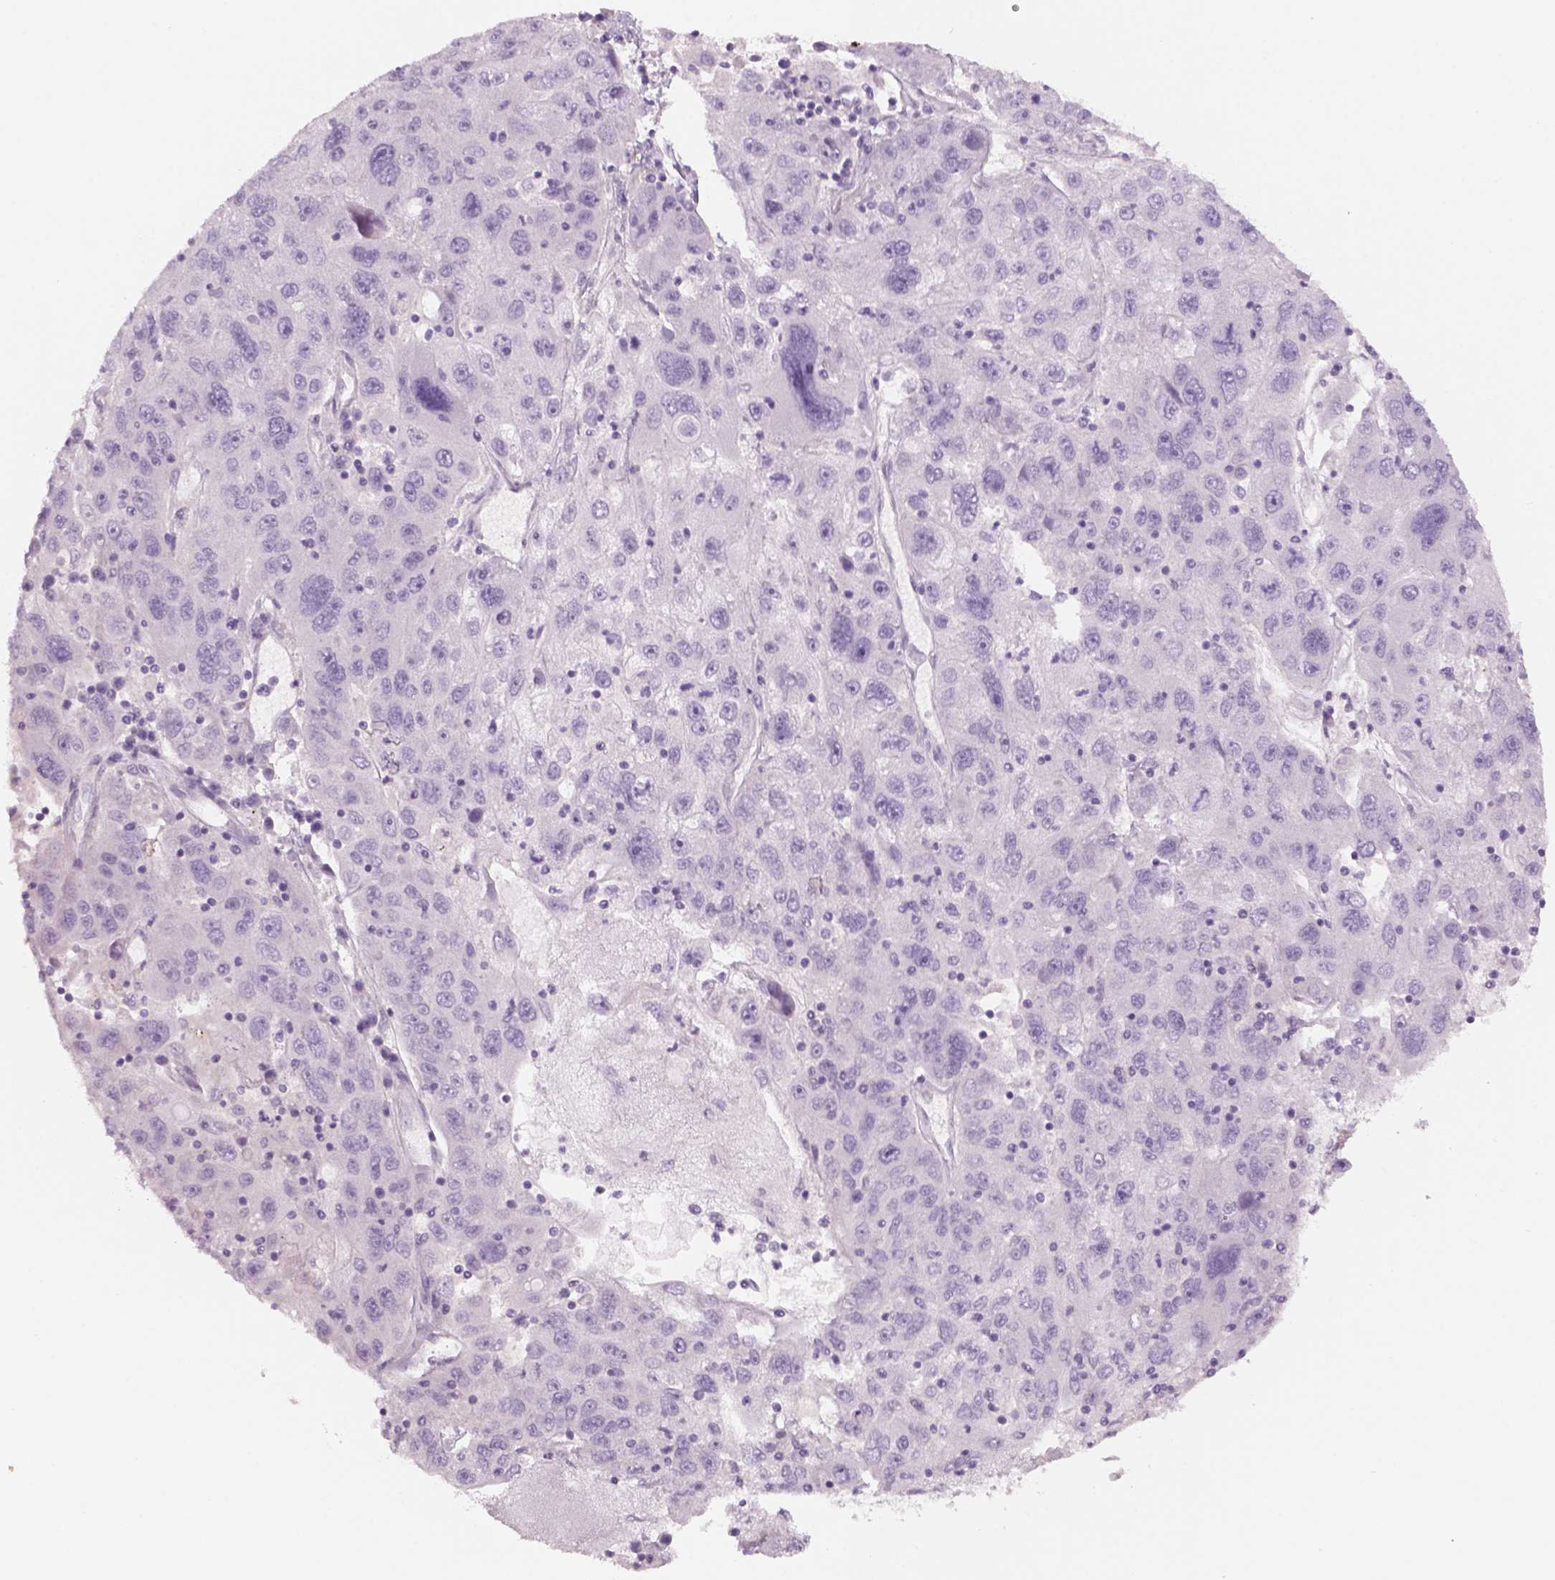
{"staining": {"intensity": "negative", "quantity": "none", "location": "none"}, "tissue": "stomach cancer", "cell_type": "Tumor cells", "image_type": "cancer", "snomed": [{"axis": "morphology", "description": "Adenocarcinoma, NOS"}, {"axis": "topography", "description": "Stomach"}], "caption": "Immunohistochemistry (IHC) micrograph of neoplastic tissue: stomach cancer (adenocarcinoma) stained with DAB demonstrates no significant protein positivity in tumor cells. (DAB (3,3'-diaminobenzidine) immunohistochemistry with hematoxylin counter stain).", "gene": "KRT25", "patient": {"sex": "male", "age": 56}}